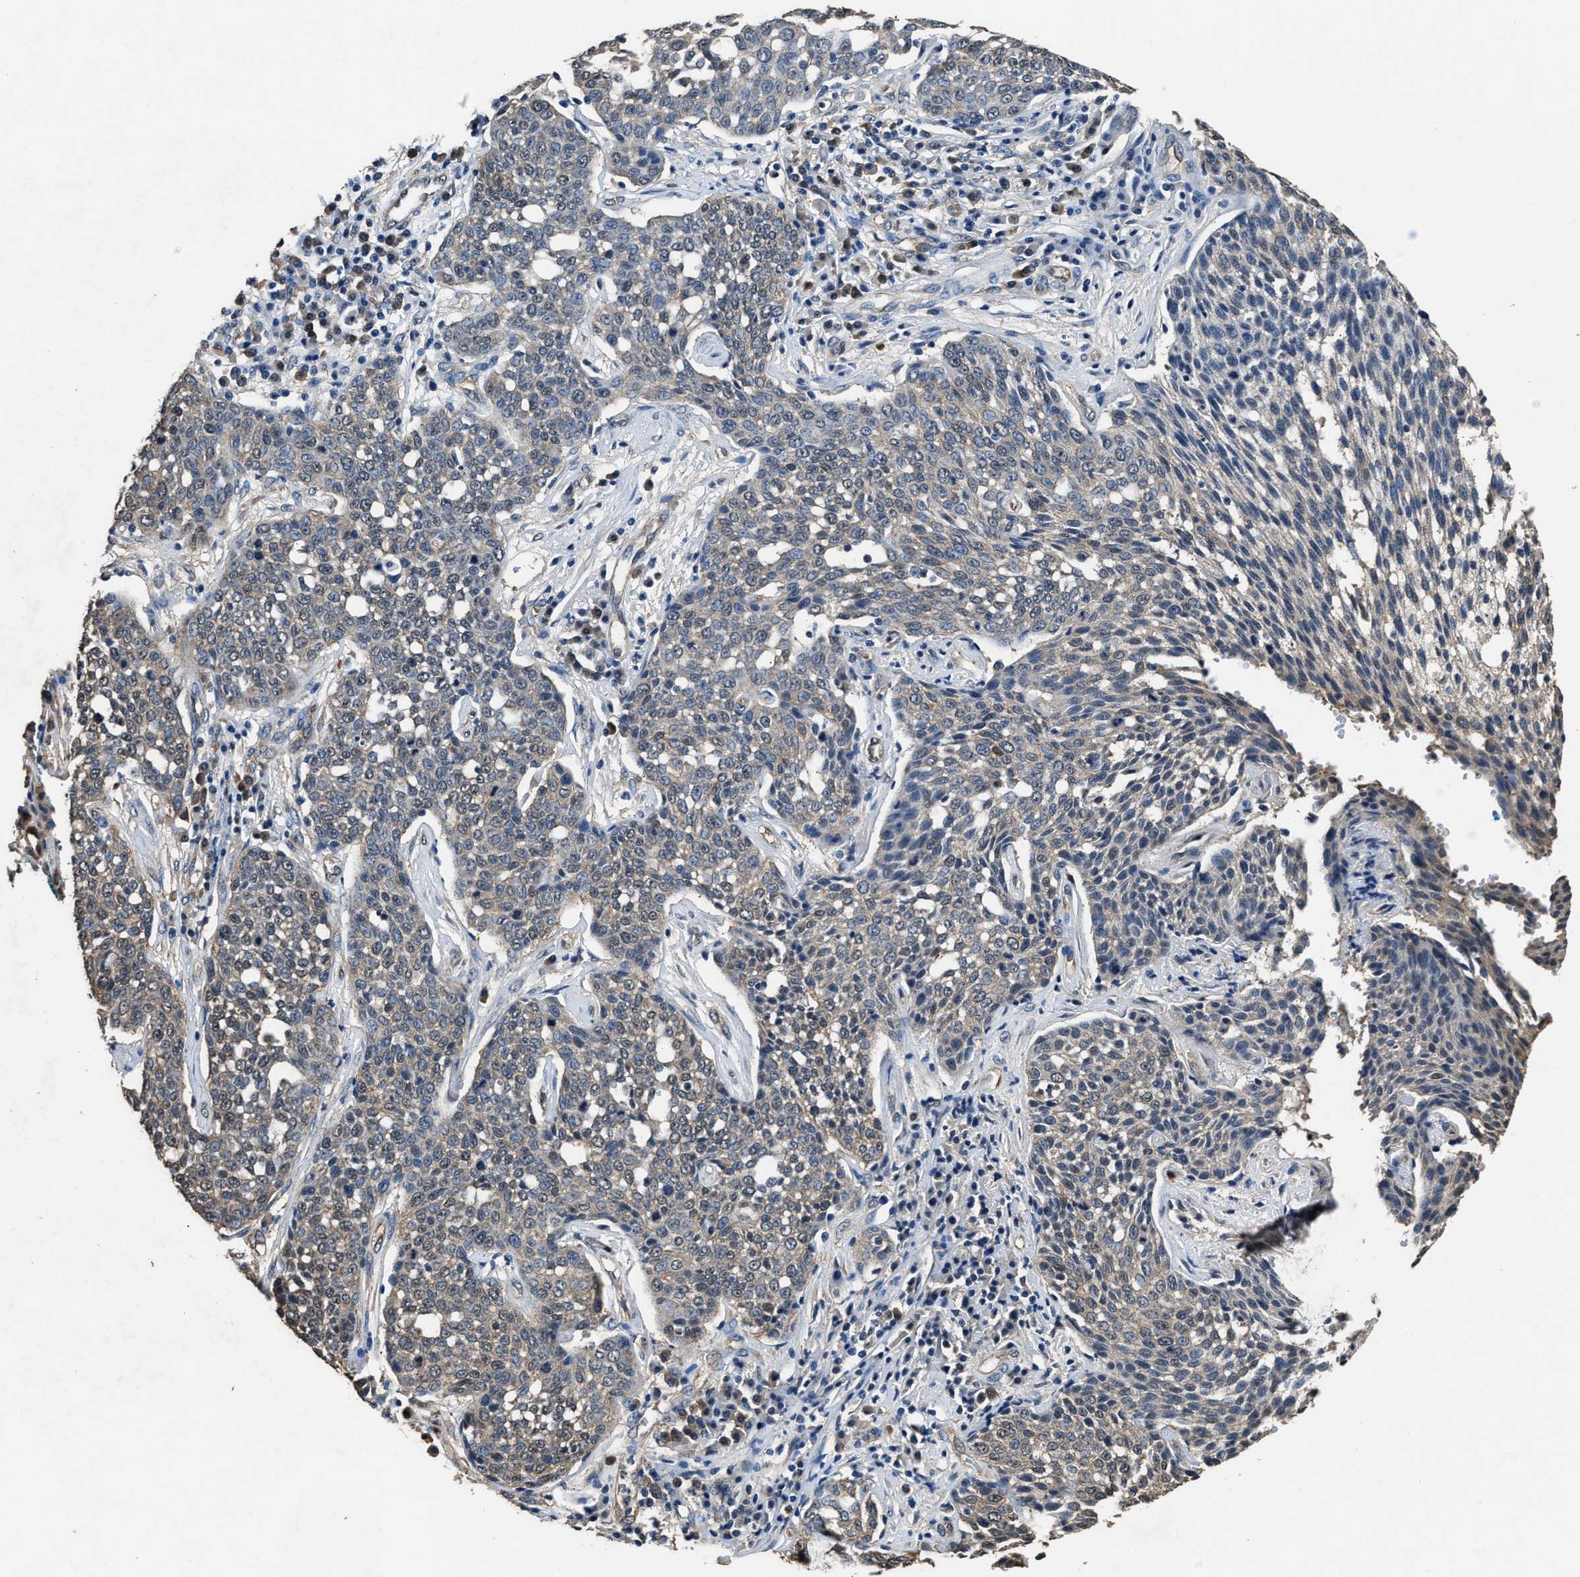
{"staining": {"intensity": "weak", "quantity": "<25%", "location": "cytoplasmic/membranous"}, "tissue": "cervical cancer", "cell_type": "Tumor cells", "image_type": "cancer", "snomed": [{"axis": "morphology", "description": "Squamous cell carcinoma, NOS"}, {"axis": "topography", "description": "Cervix"}], "caption": "This histopathology image is of cervical squamous cell carcinoma stained with IHC to label a protein in brown with the nuclei are counter-stained blue. There is no expression in tumor cells.", "gene": "YWHAE", "patient": {"sex": "female", "age": 34}}